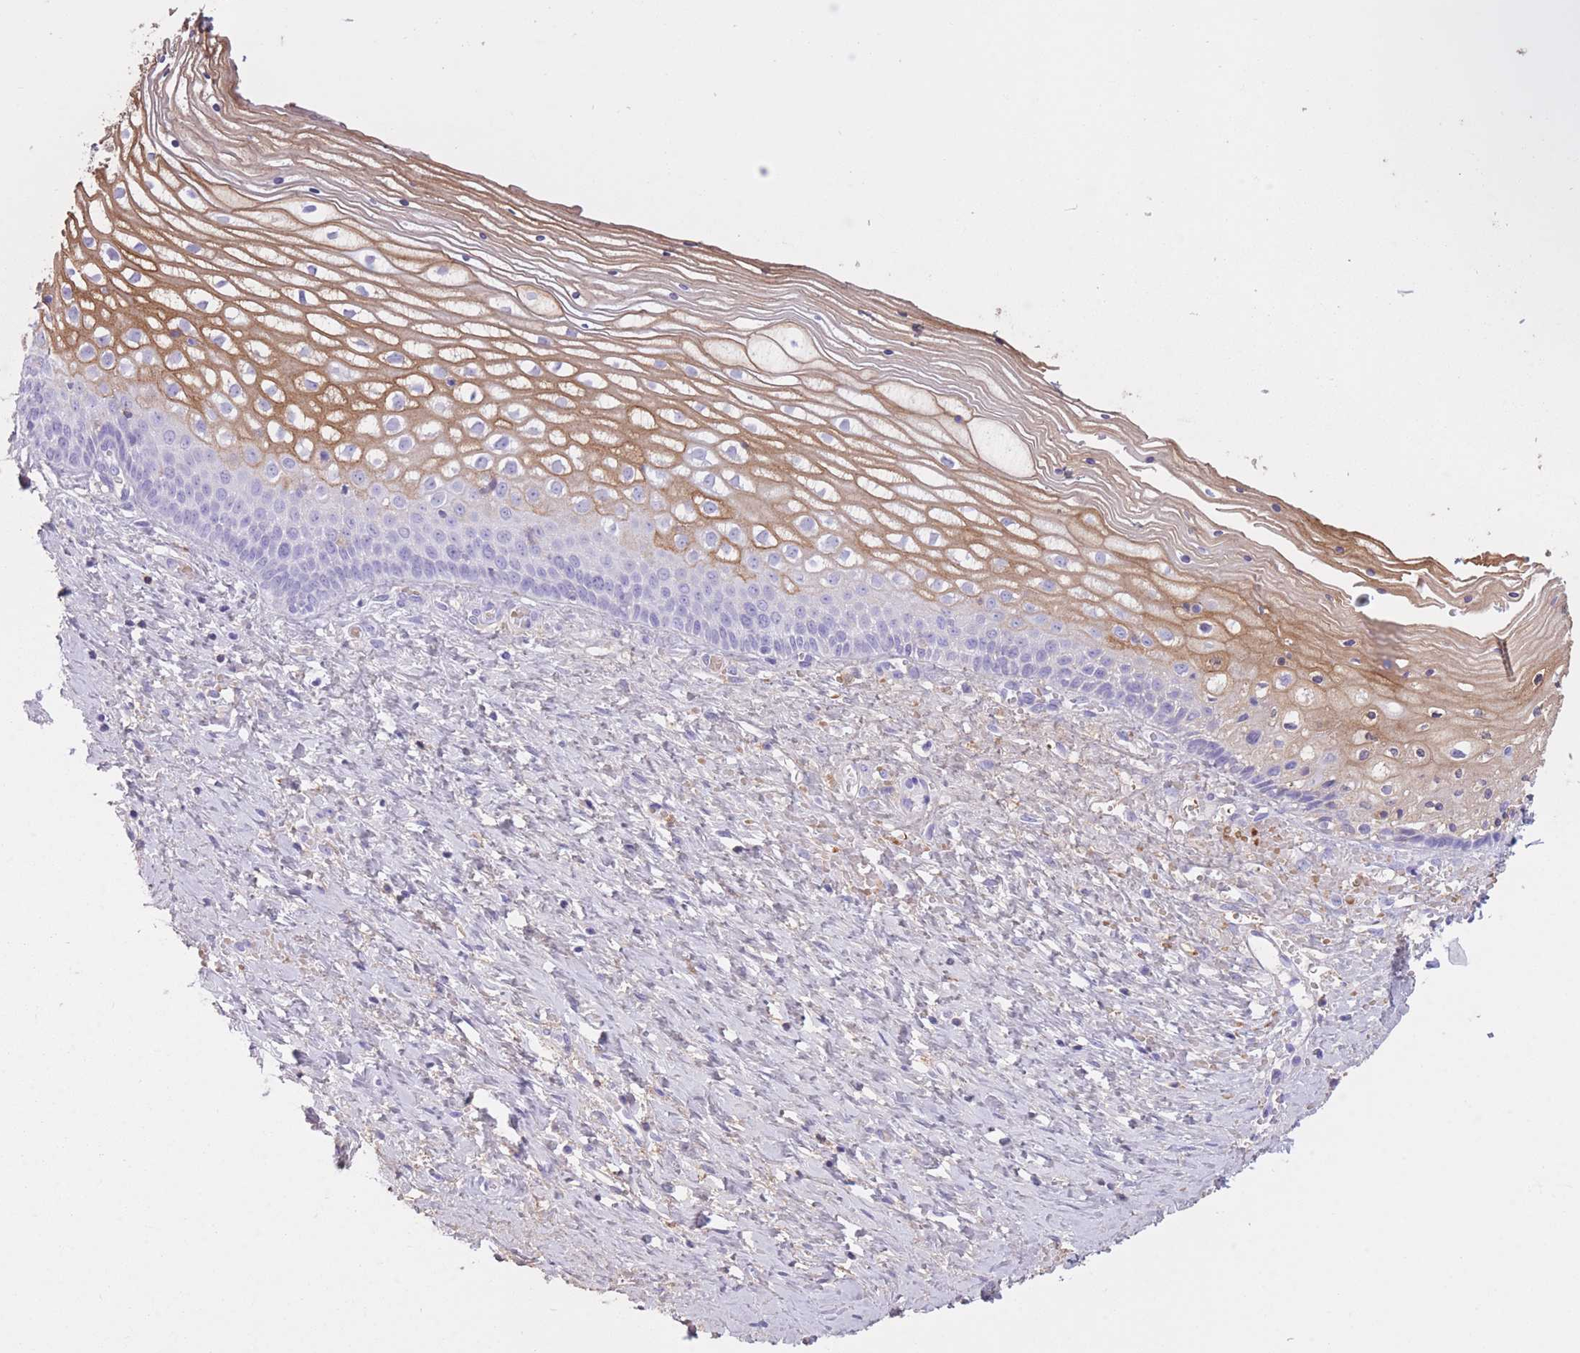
{"staining": {"intensity": "moderate", "quantity": "<25%", "location": "cytoplasmic/membranous"}, "tissue": "vagina", "cell_type": "Squamous epithelial cells", "image_type": "normal", "snomed": [{"axis": "morphology", "description": "Normal tissue, NOS"}, {"axis": "topography", "description": "Vagina"}], "caption": "Squamous epithelial cells reveal moderate cytoplasmic/membranous expression in about <25% of cells in benign vagina. The protein of interest is shown in brown color, while the nuclei are stained blue.", "gene": "AP3S1", "patient": {"sex": "female", "age": 59}}